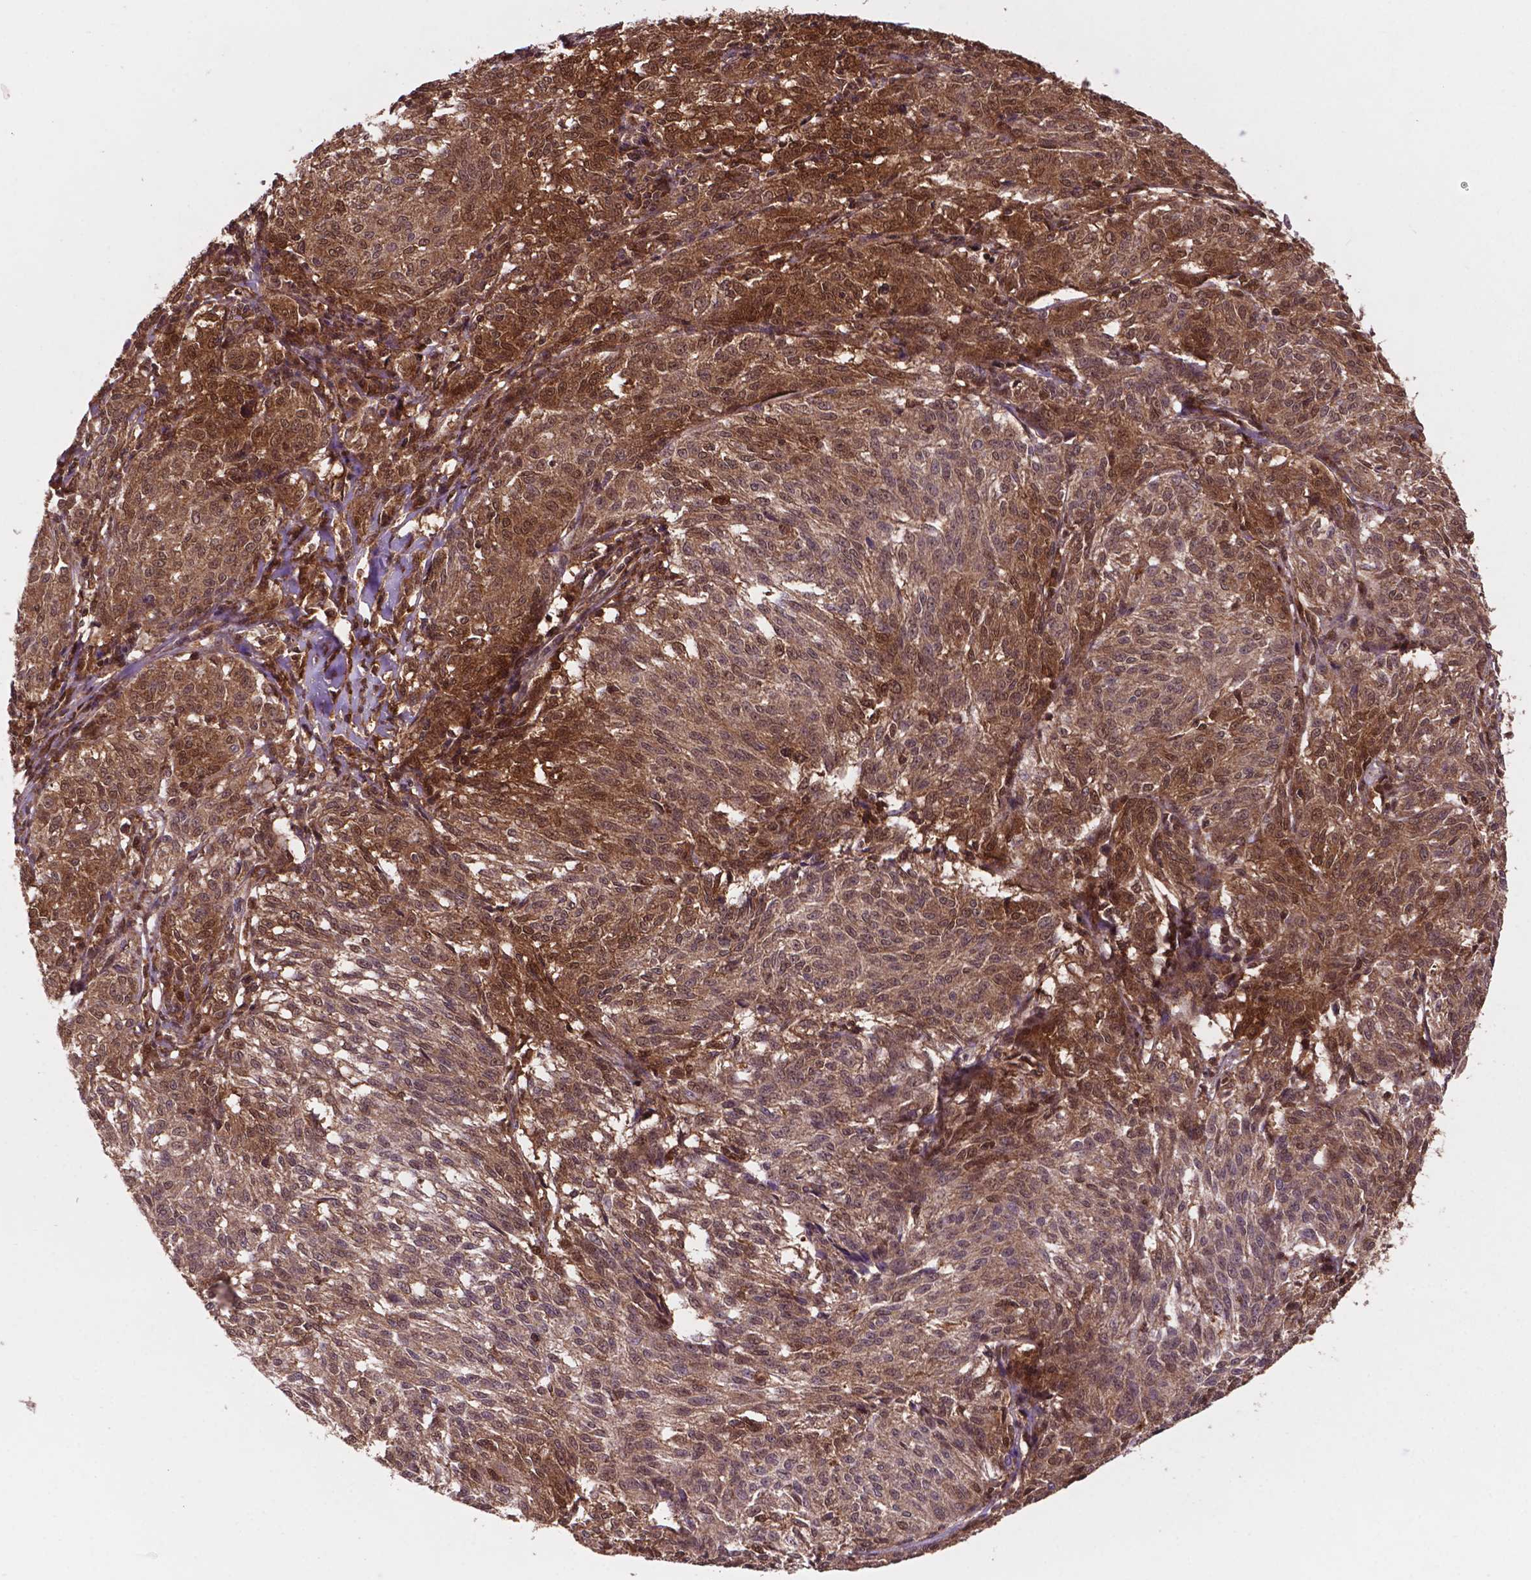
{"staining": {"intensity": "moderate", "quantity": ">75%", "location": "cytoplasmic/membranous,nuclear"}, "tissue": "melanoma", "cell_type": "Tumor cells", "image_type": "cancer", "snomed": [{"axis": "morphology", "description": "Malignant melanoma, NOS"}, {"axis": "topography", "description": "Skin"}], "caption": "Malignant melanoma stained with a protein marker demonstrates moderate staining in tumor cells.", "gene": "UBE2L6", "patient": {"sex": "female", "age": 72}}